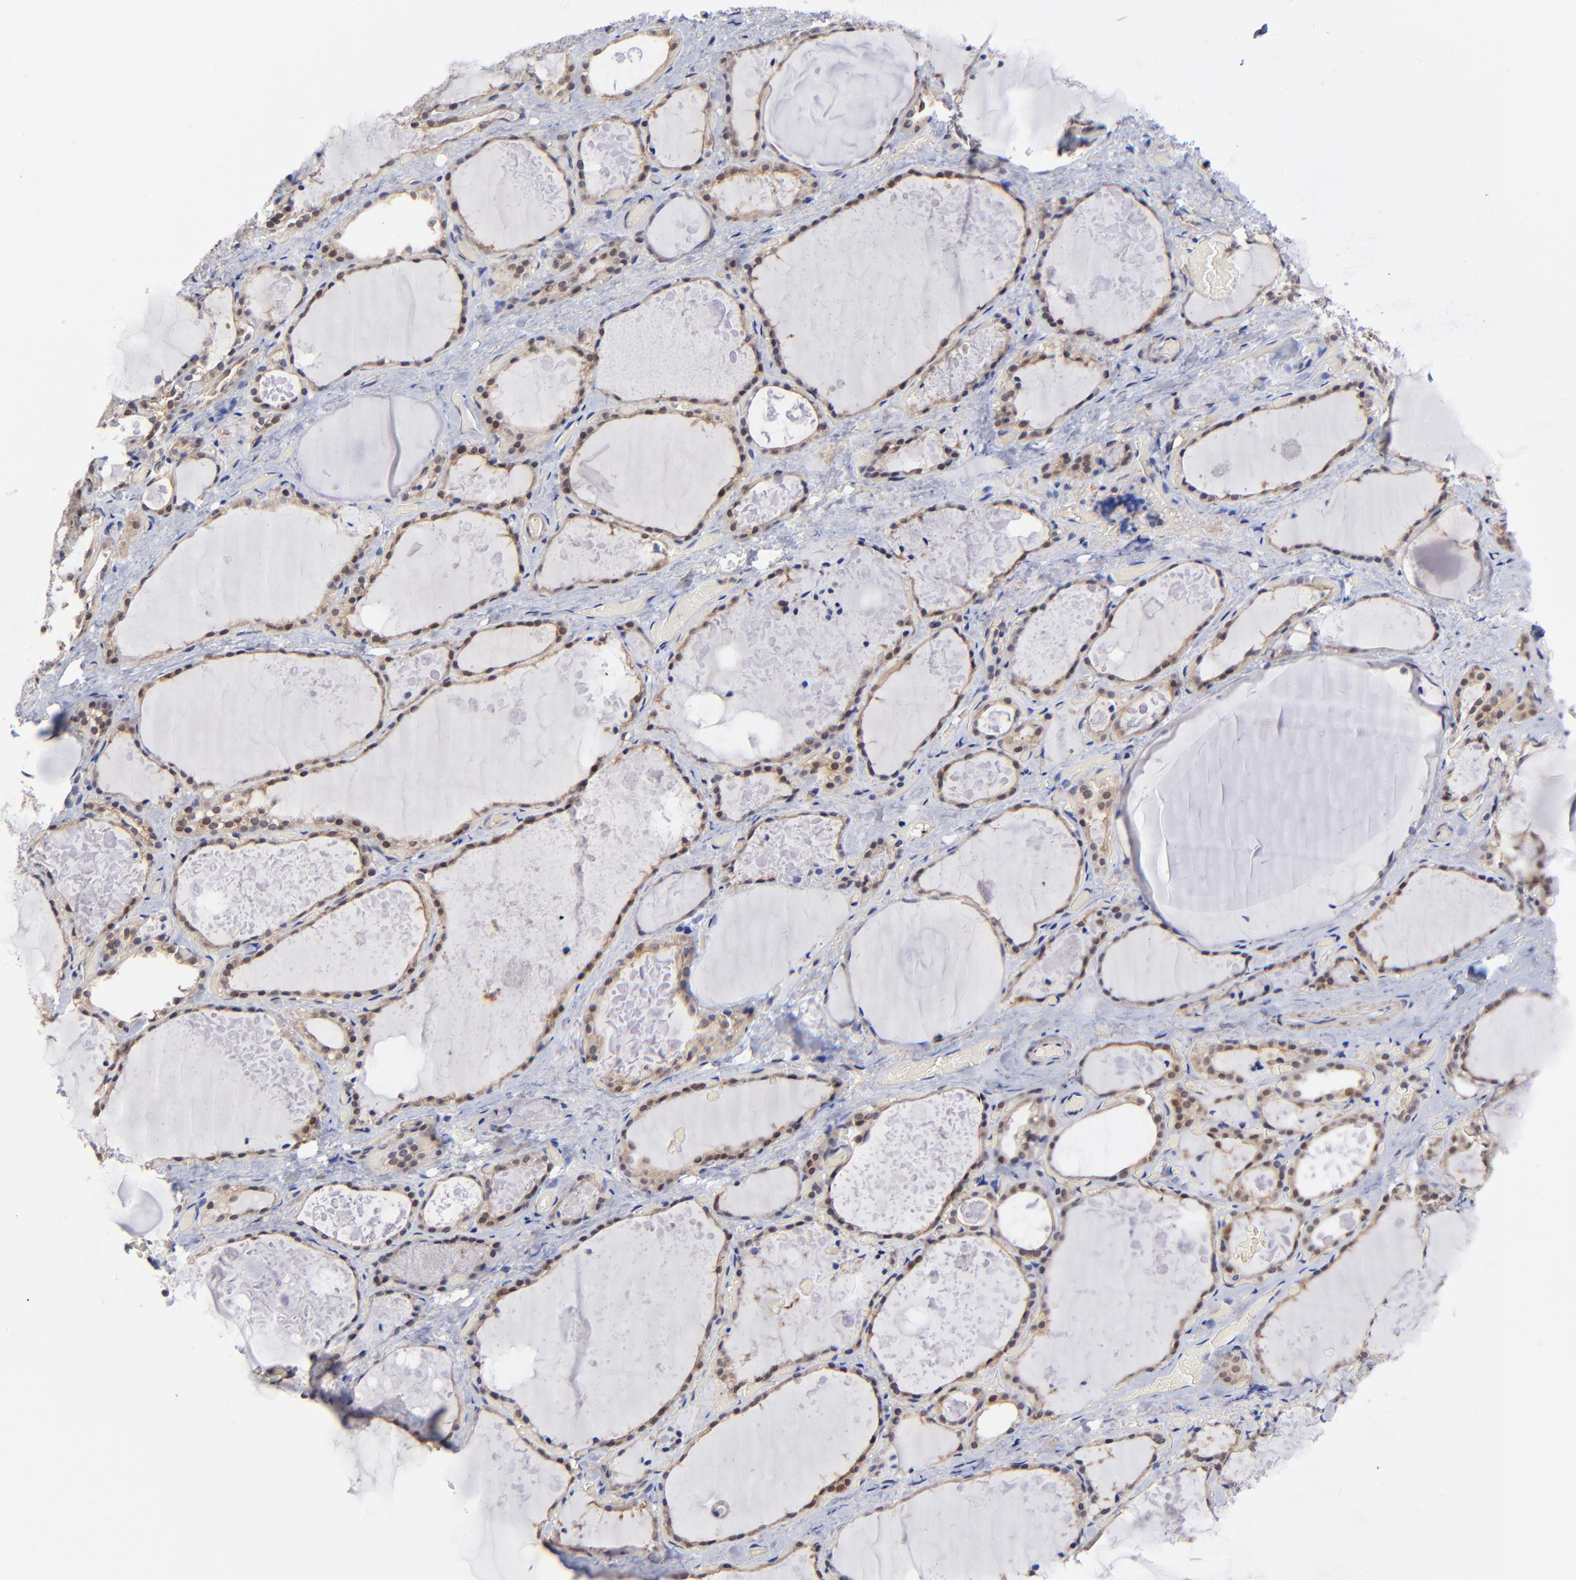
{"staining": {"intensity": "moderate", "quantity": ">75%", "location": "cytoplasmic/membranous,nuclear"}, "tissue": "thyroid gland", "cell_type": "Glandular cells", "image_type": "normal", "snomed": [{"axis": "morphology", "description": "Normal tissue, NOS"}, {"axis": "topography", "description": "Thyroid gland"}], "caption": "High-magnification brightfield microscopy of benign thyroid gland stained with DAB (3,3'-diaminobenzidine) (brown) and counterstained with hematoxylin (blue). glandular cells exhibit moderate cytoplasmic/membranous,nuclear expression is present in approximately>75% of cells. Nuclei are stained in blue.", "gene": "DCTPP1", "patient": {"sex": "male", "age": 61}}